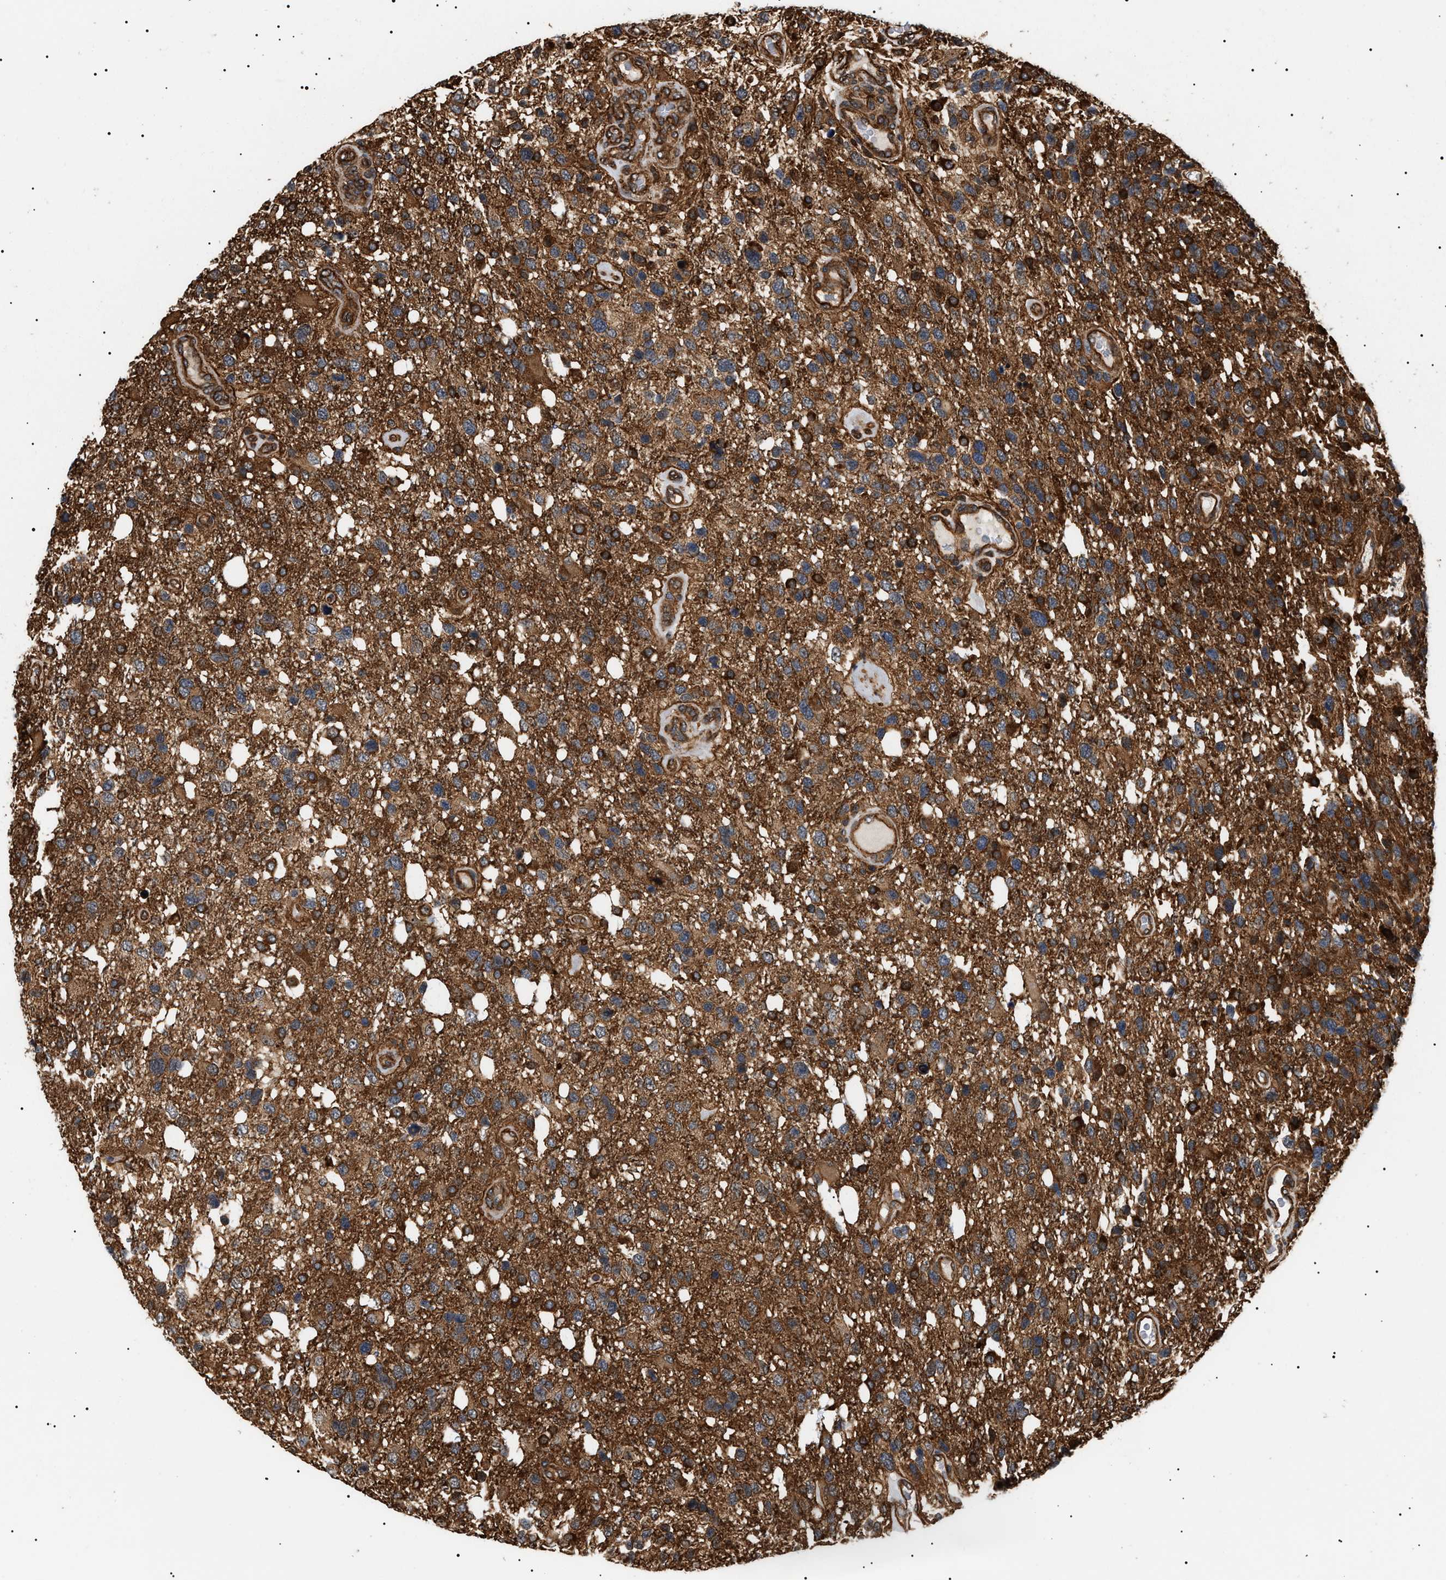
{"staining": {"intensity": "strong", "quantity": ">75%", "location": "cytoplasmic/membranous"}, "tissue": "glioma", "cell_type": "Tumor cells", "image_type": "cancer", "snomed": [{"axis": "morphology", "description": "Glioma, malignant, High grade"}, {"axis": "topography", "description": "Brain"}], "caption": "Immunohistochemistry photomicrograph of neoplastic tissue: glioma stained using IHC displays high levels of strong protein expression localized specifically in the cytoplasmic/membranous of tumor cells, appearing as a cytoplasmic/membranous brown color.", "gene": "SH3GLB2", "patient": {"sex": "female", "age": 58}}